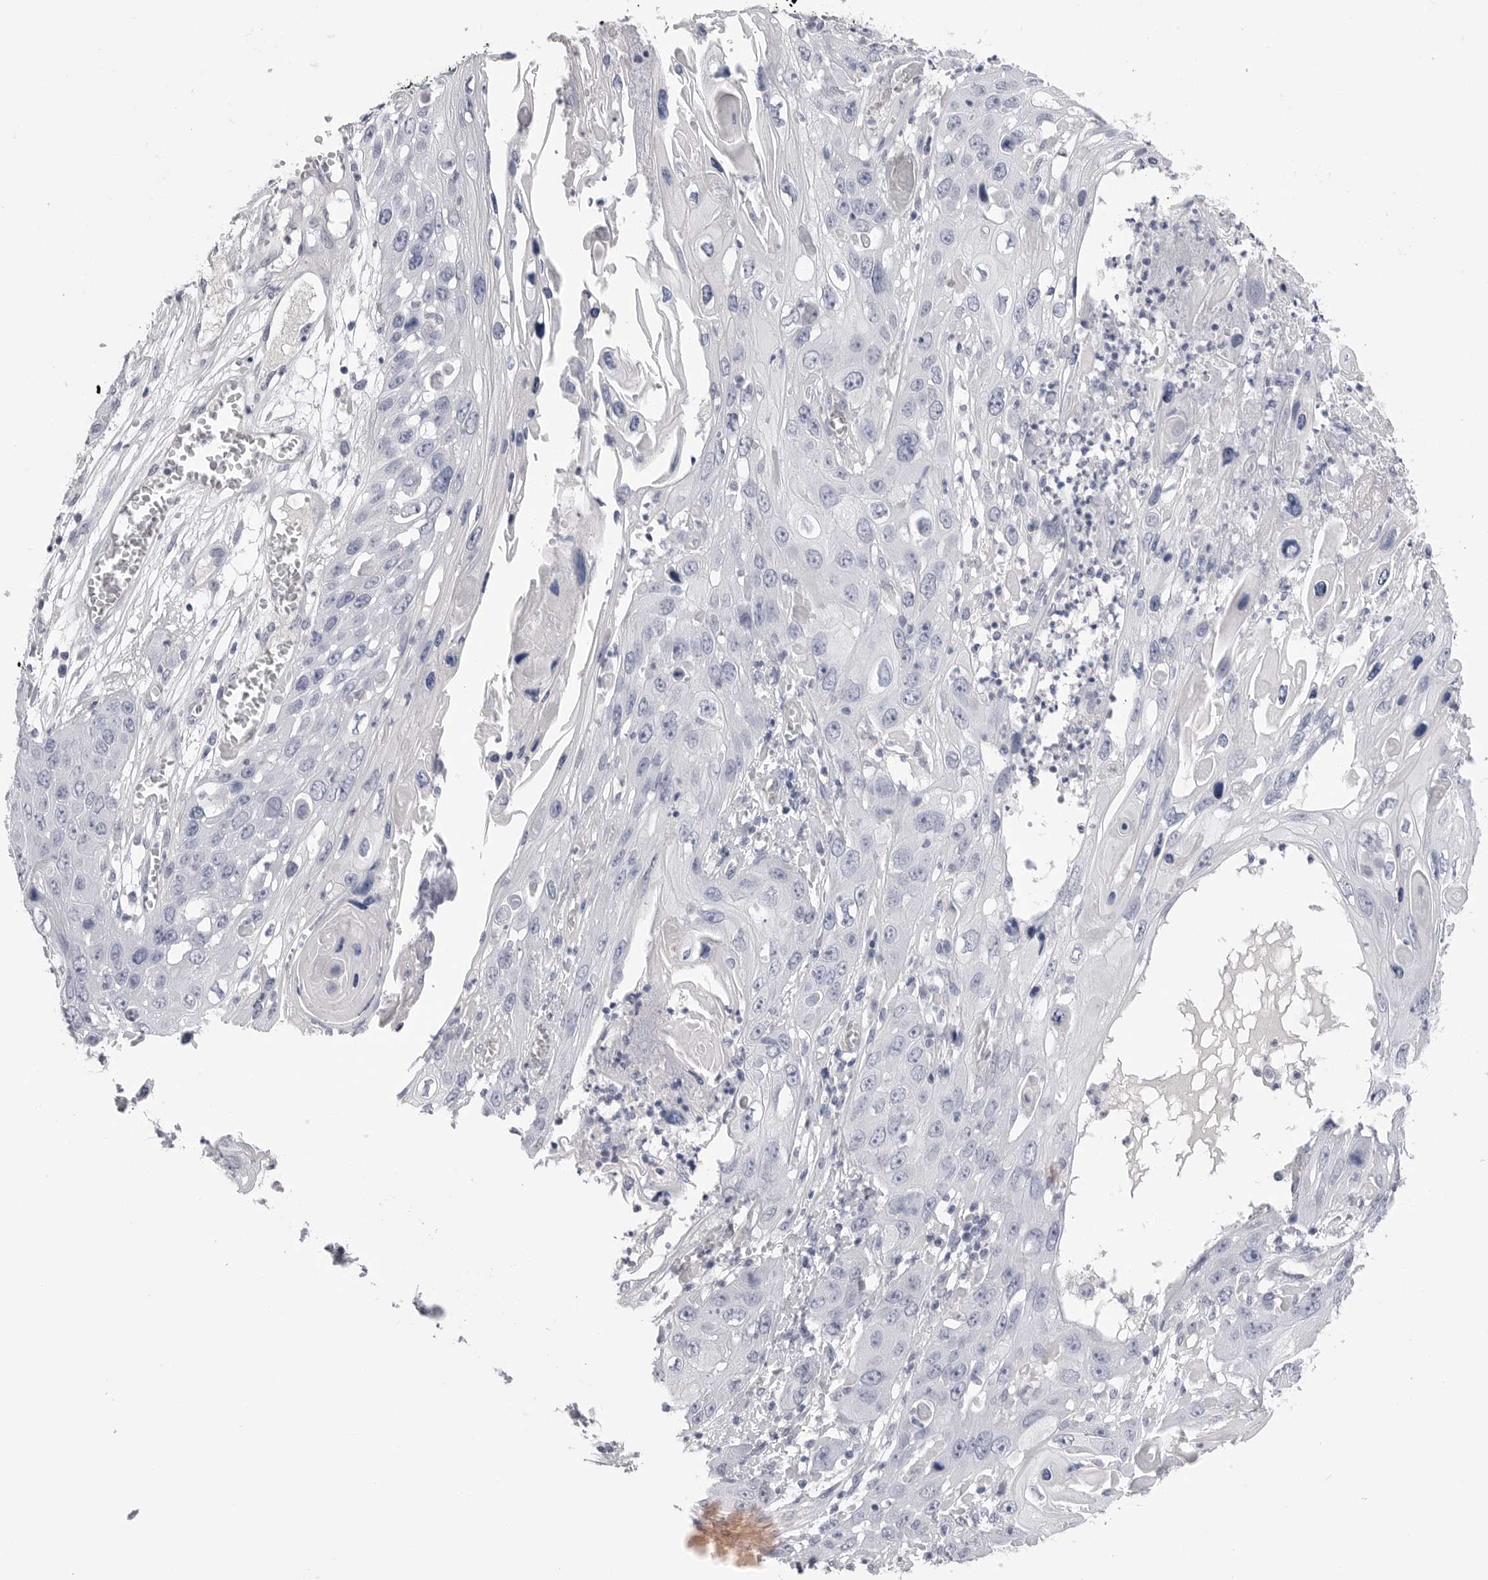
{"staining": {"intensity": "negative", "quantity": "none", "location": "none"}, "tissue": "skin cancer", "cell_type": "Tumor cells", "image_type": "cancer", "snomed": [{"axis": "morphology", "description": "Squamous cell carcinoma, NOS"}, {"axis": "topography", "description": "Skin"}], "caption": "IHC image of human skin cancer stained for a protein (brown), which displays no positivity in tumor cells. Brightfield microscopy of IHC stained with DAB (3,3'-diaminobenzidine) (brown) and hematoxylin (blue), captured at high magnification.", "gene": "DLGAP3", "patient": {"sex": "male", "age": 55}}